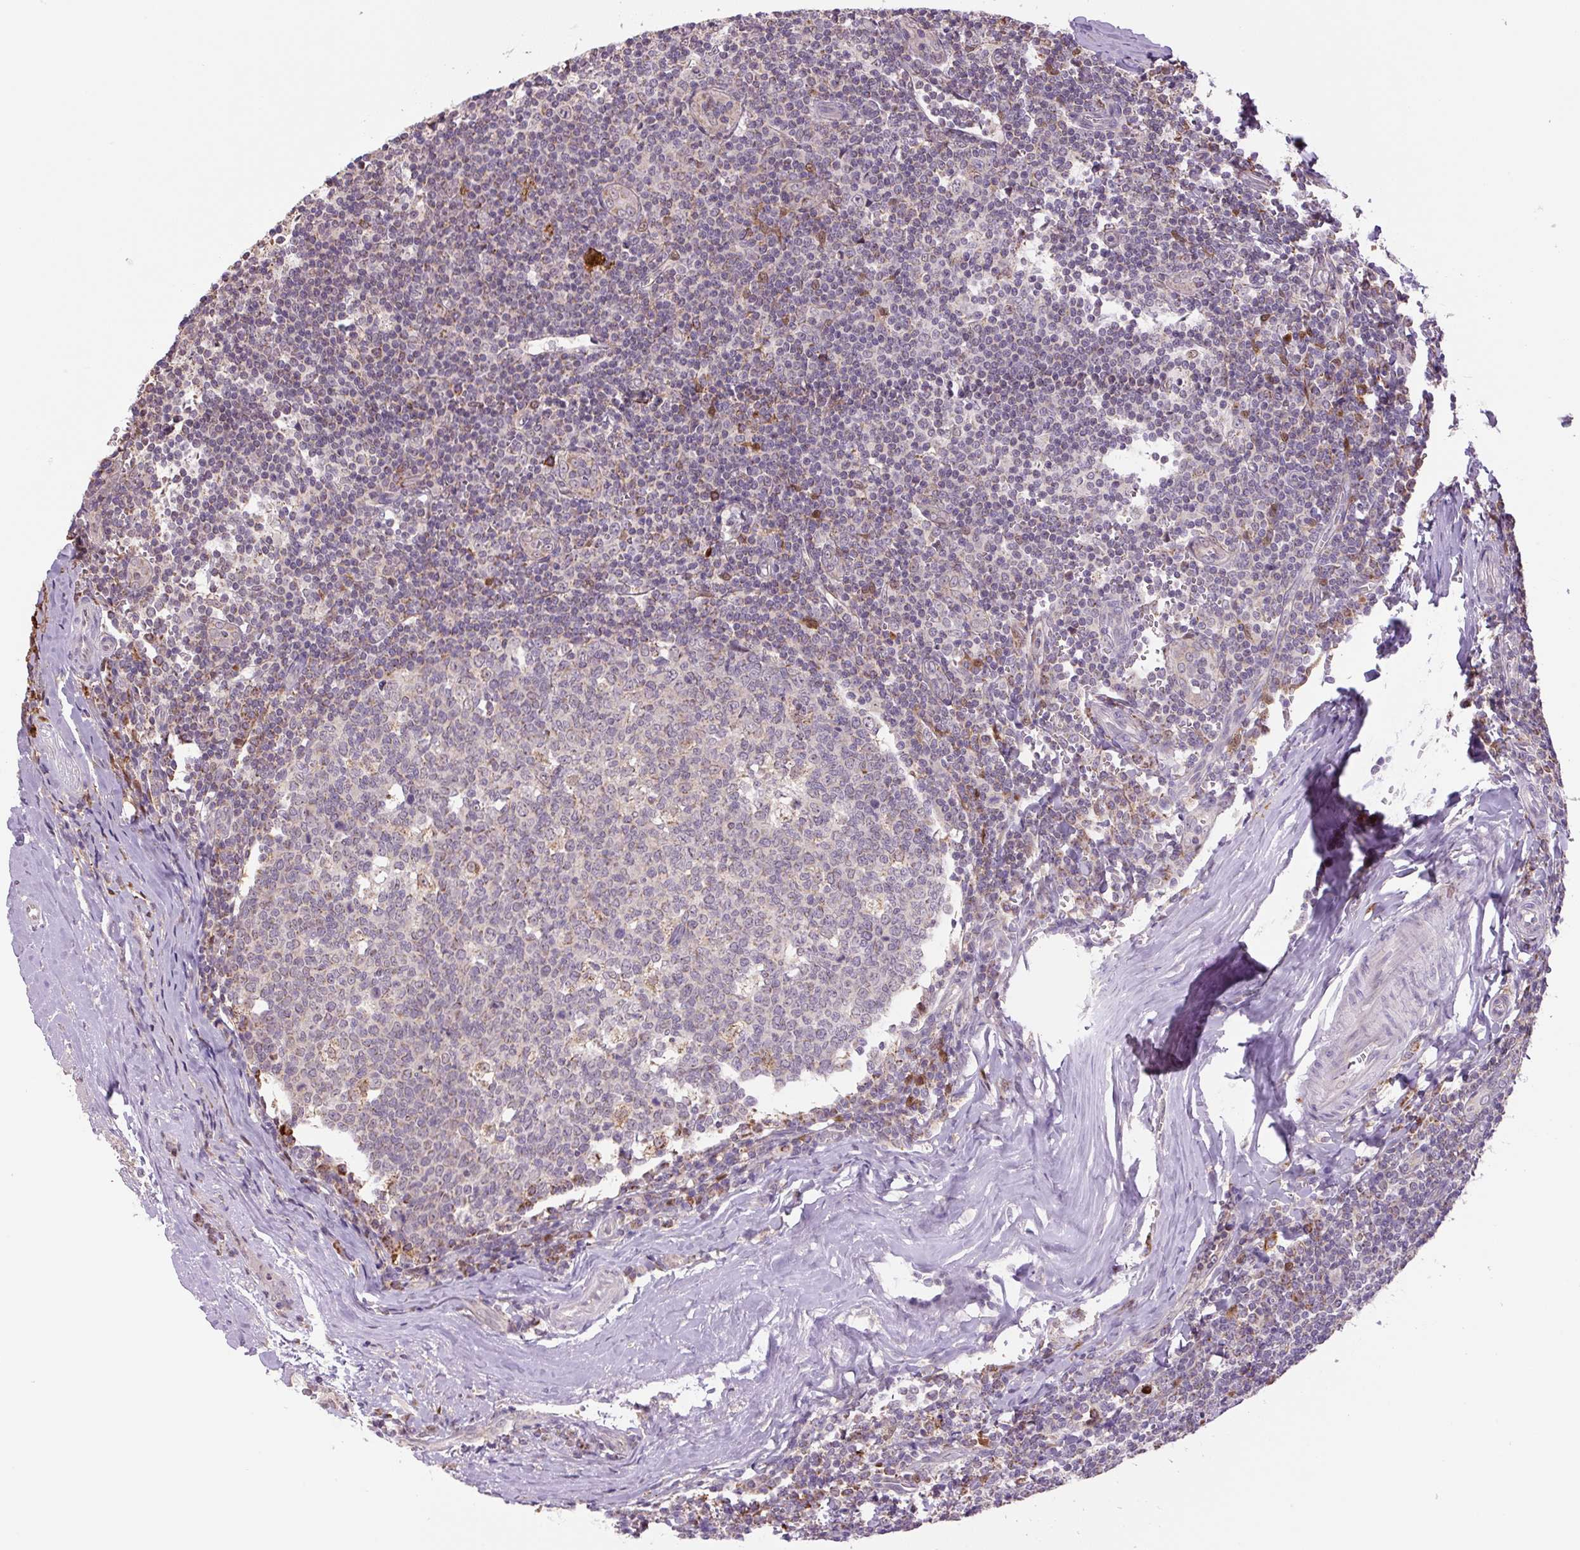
{"staining": {"intensity": "weak", "quantity": "25%-75%", "location": "cytoplasmic/membranous"}, "tissue": "tonsil", "cell_type": "Germinal center cells", "image_type": "normal", "snomed": [{"axis": "morphology", "description": "Normal tissue, NOS"}, {"axis": "topography", "description": "Tonsil"}], "caption": "Immunohistochemical staining of normal tonsil demonstrates 25%-75% levels of weak cytoplasmic/membranous protein expression in approximately 25%-75% of germinal center cells. The staining is performed using DAB (3,3'-diaminobenzidine) brown chromogen to label protein expression. The nuclei are counter-stained blue using hematoxylin.", "gene": "SGF29", "patient": {"sex": "male", "age": 27}}